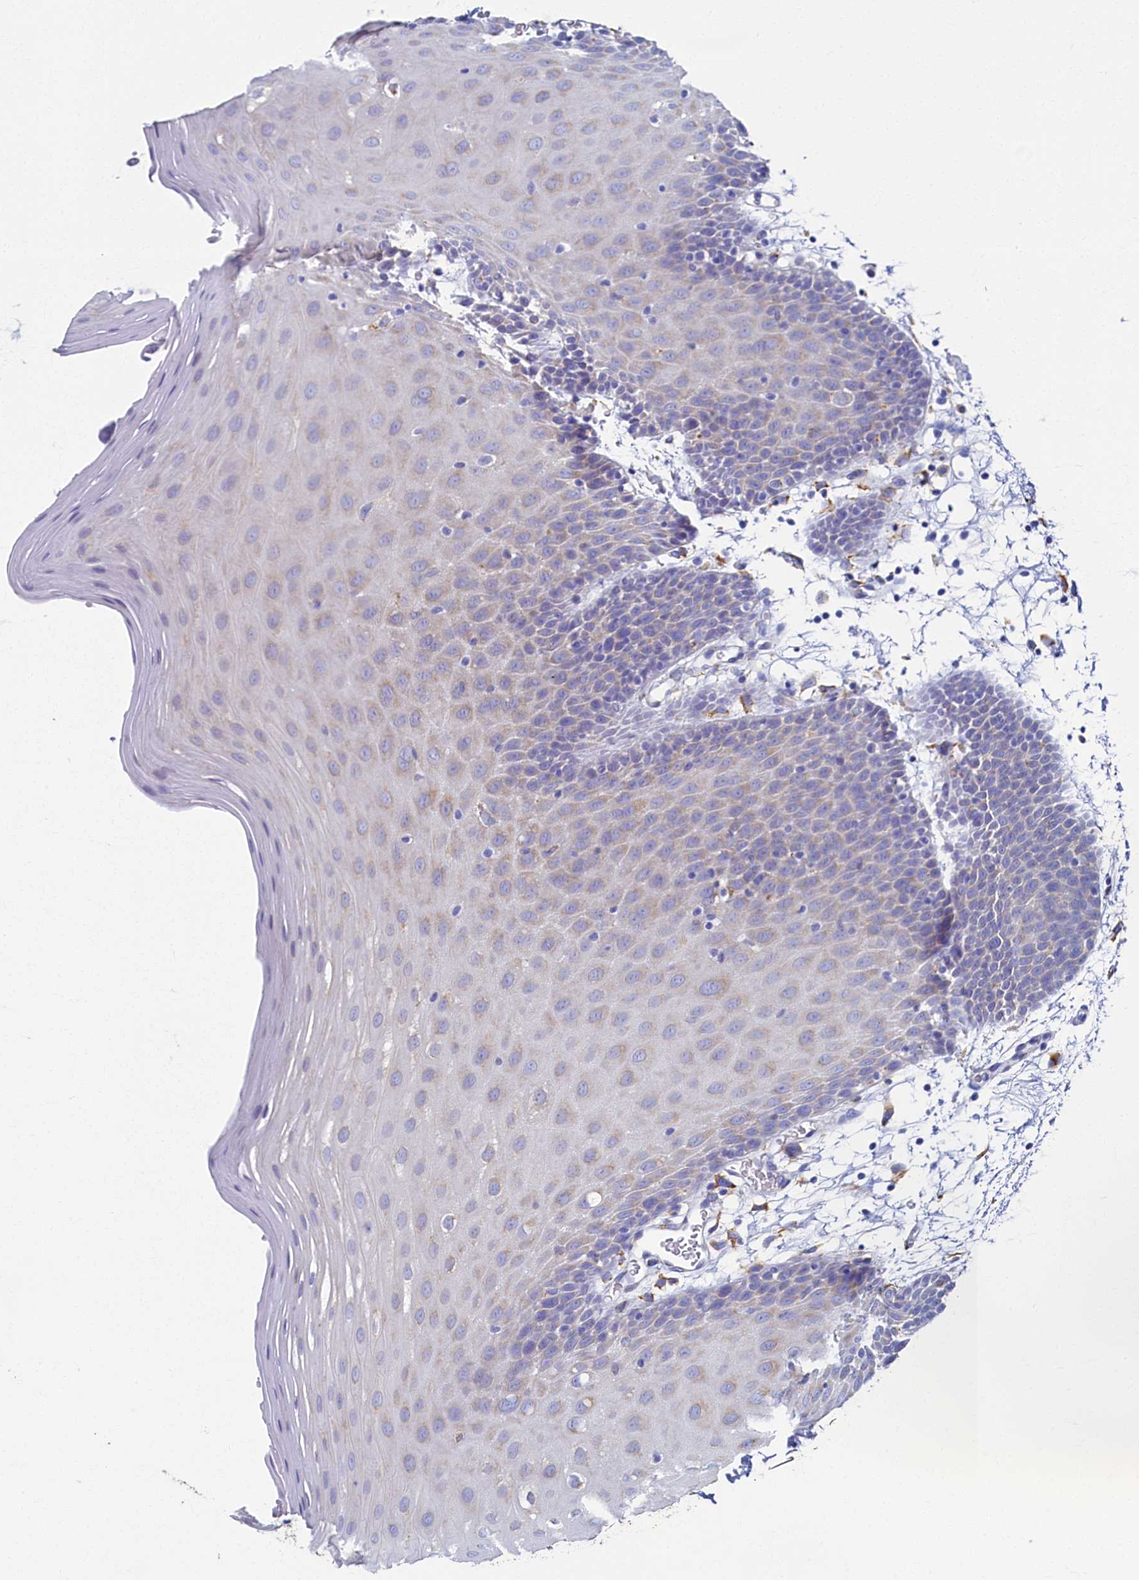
{"staining": {"intensity": "weak", "quantity": "<25%", "location": "cytoplasmic/membranous"}, "tissue": "oral mucosa", "cell_type": "Squamous epithelial cells", "image_type": "normal", "snomed": [{"axis": "morphology", "description": "Normal tissue, NOS"}, {"axis": "topography", "description": "Skeletal muscle"}, {"axis": "topography", "description": "Oral tissue"}, {"axis": "topography", "description": "Salivary gland"}, {"axis": "topography", "description": "Peripheral nerve tissue"}], "caption": "This is a photomicrograph of IHC staining of unremarkable oral mucosa, which shows no staining in squamous epithelial cells. (DAB (3,3'-diaminobenzidine) immunohistochemistry (IHC) with hematoxylin counter stain).", "gene": "TMEM18", "patient": {"sex": "male", "age": 54}}